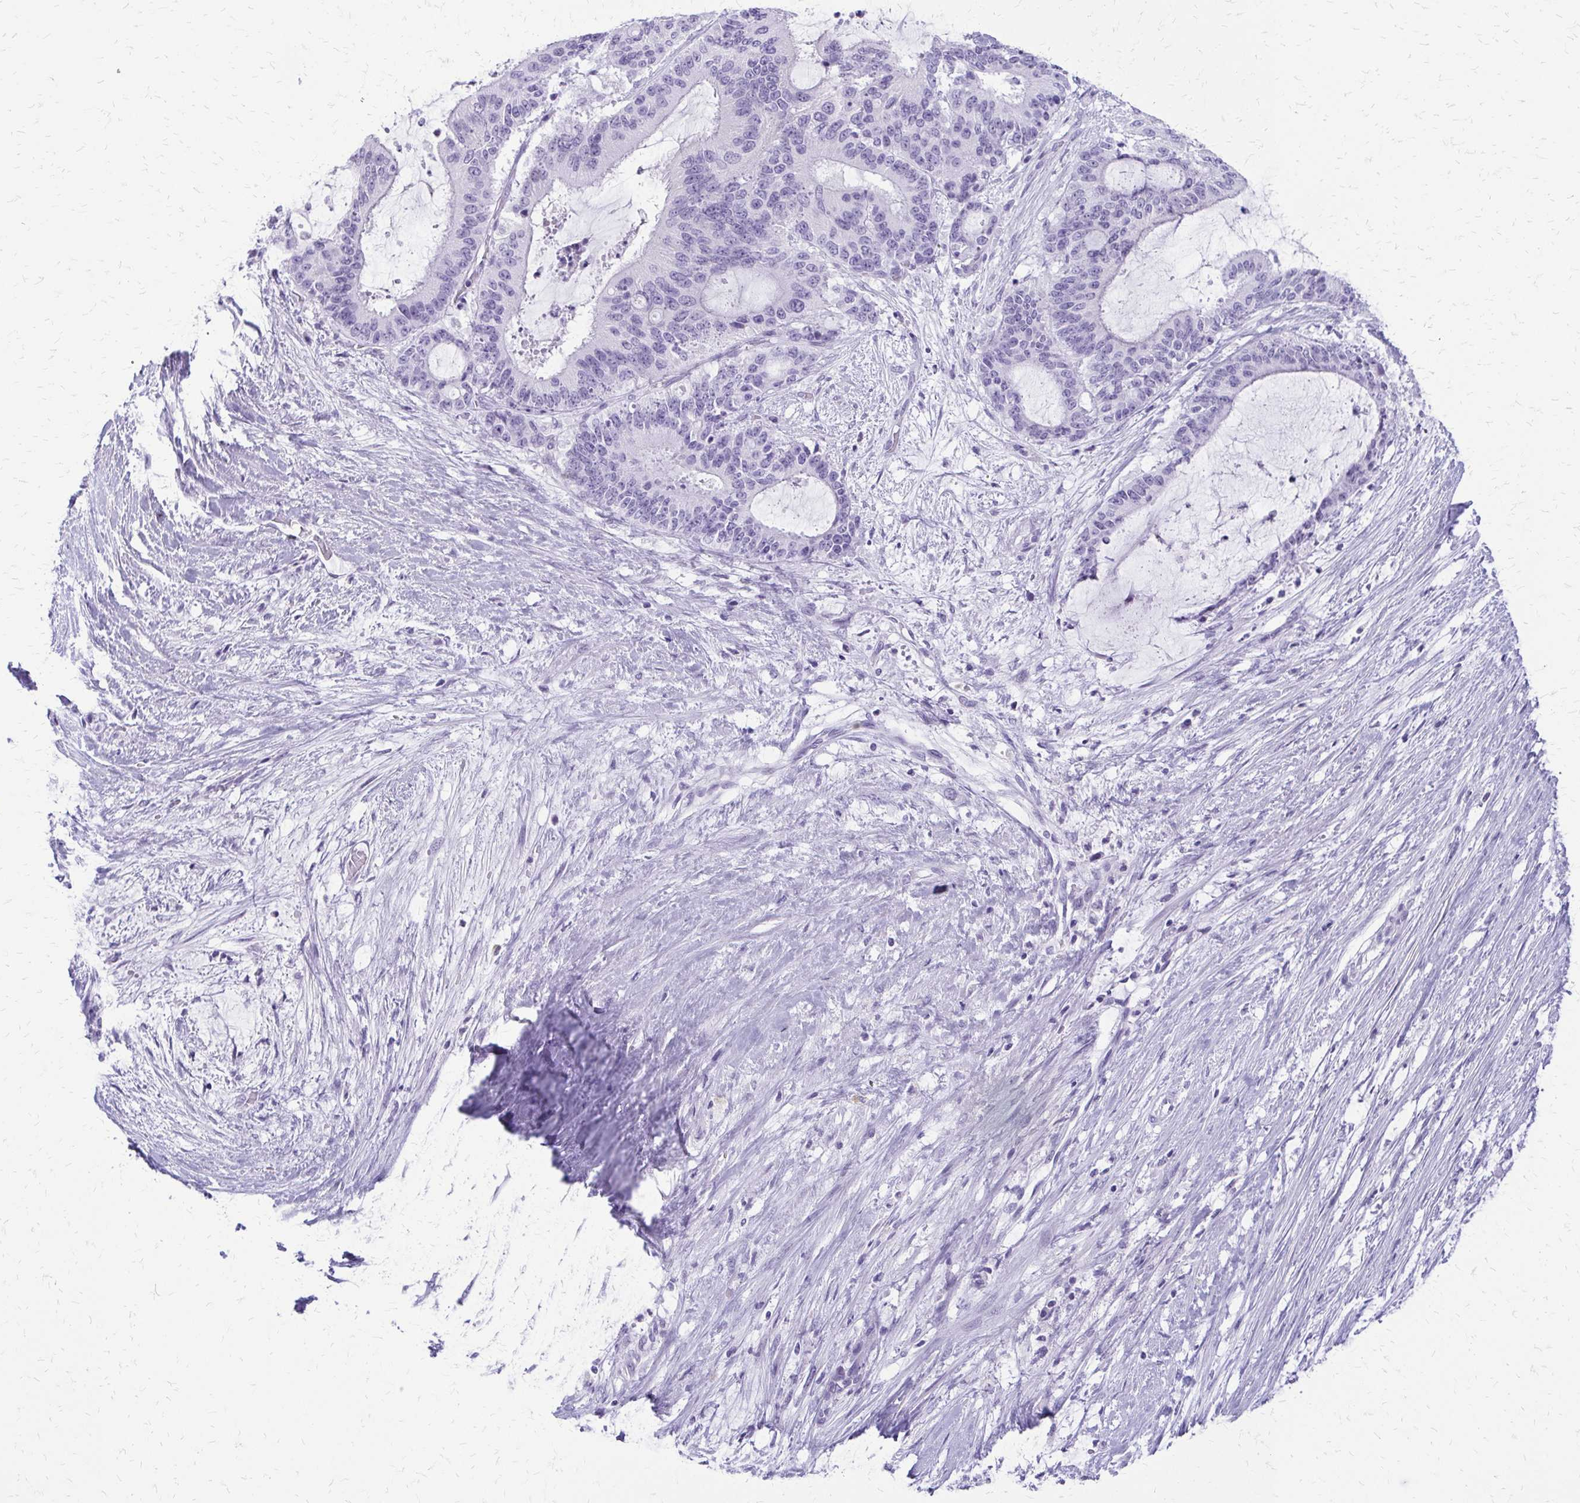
{"staining": {"intensity": "negative", "quantity": "none", "location": "none"}, "tissue": "liver cancer", "cell_type": "Tumor cells", "image_type": "cancer", "snomed": [{"axis": "morphology", "description": "Normal tissue, NOS"}, {"axis": "morphology", "description": "Cholangiocarcinoma"}, {"axis": "topography", "description": "Liver"}, {"axis": "topography", "description": "Peripheral nerve tissue"}], "caption": "The photomicrograph demonstrates no staining of tumor cells in cholangiocarcinoma (liver). (Brightfield microscopy of DAB (3,3'-diaminobenzidine) immunohistochemistry at high magnification).", "gene": "FAM162B", "patient": {"sex": "female", "age": 73}}